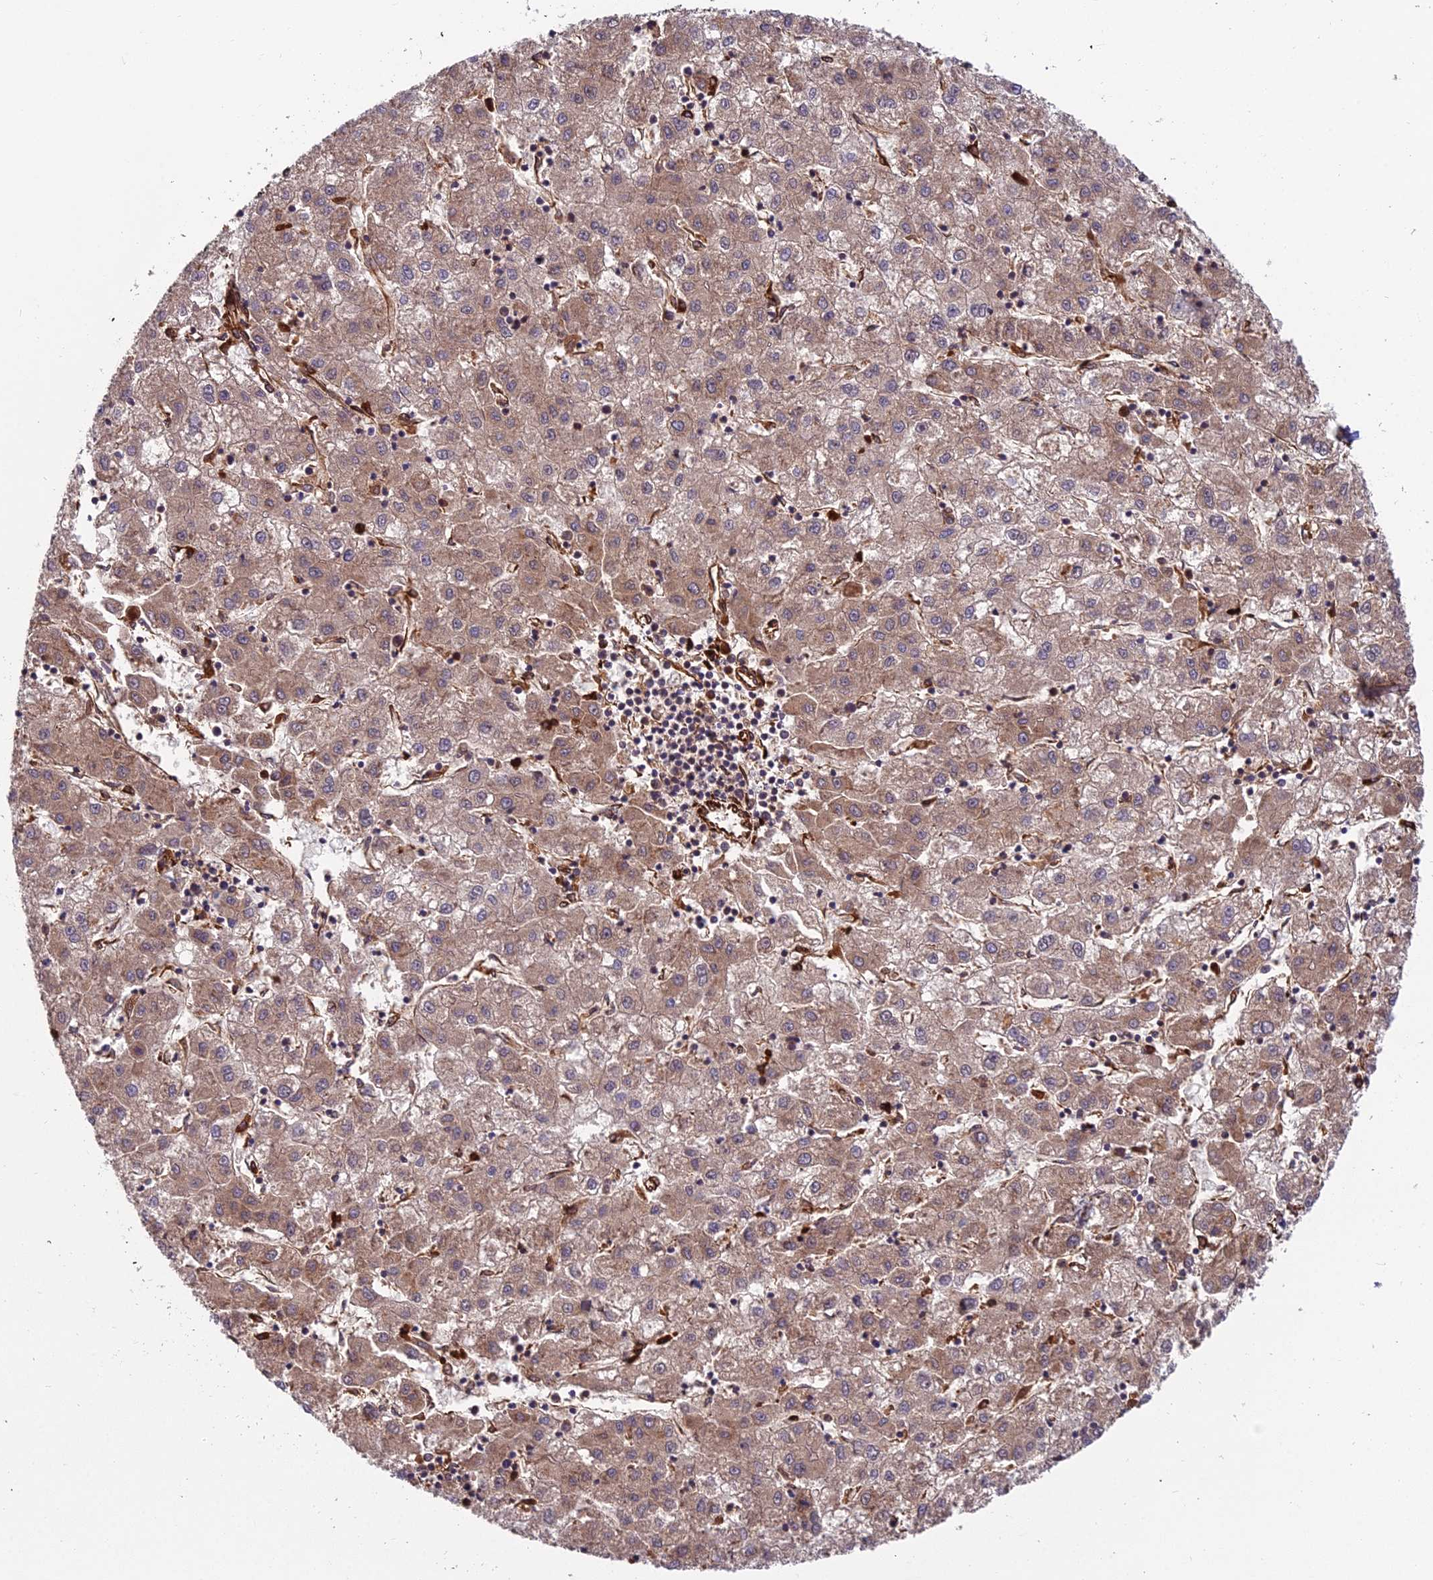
{"staining": {"intensity": "moderate", "quantity": ">75%", "location": "cytoplasmic/membranous"}, "tissue": "liver cancer", "cell_type": "Tumor cells", "image_type": "cancer", "snomed": [{"axis": "morphology", "description": "Carcinoma, Hepatocellular, NOS"}, {"axis": "topography", "description": "Liver"}], "caption": "Brown immunohistochemical staining in liver cancer (hepatocellular carcinoma) displays moderate cytoplasmic/membranous staining in approximately >75% of tumor cells.", "gene": "NDUFAF7", "patient": {"sex": "male", "age": 72}}